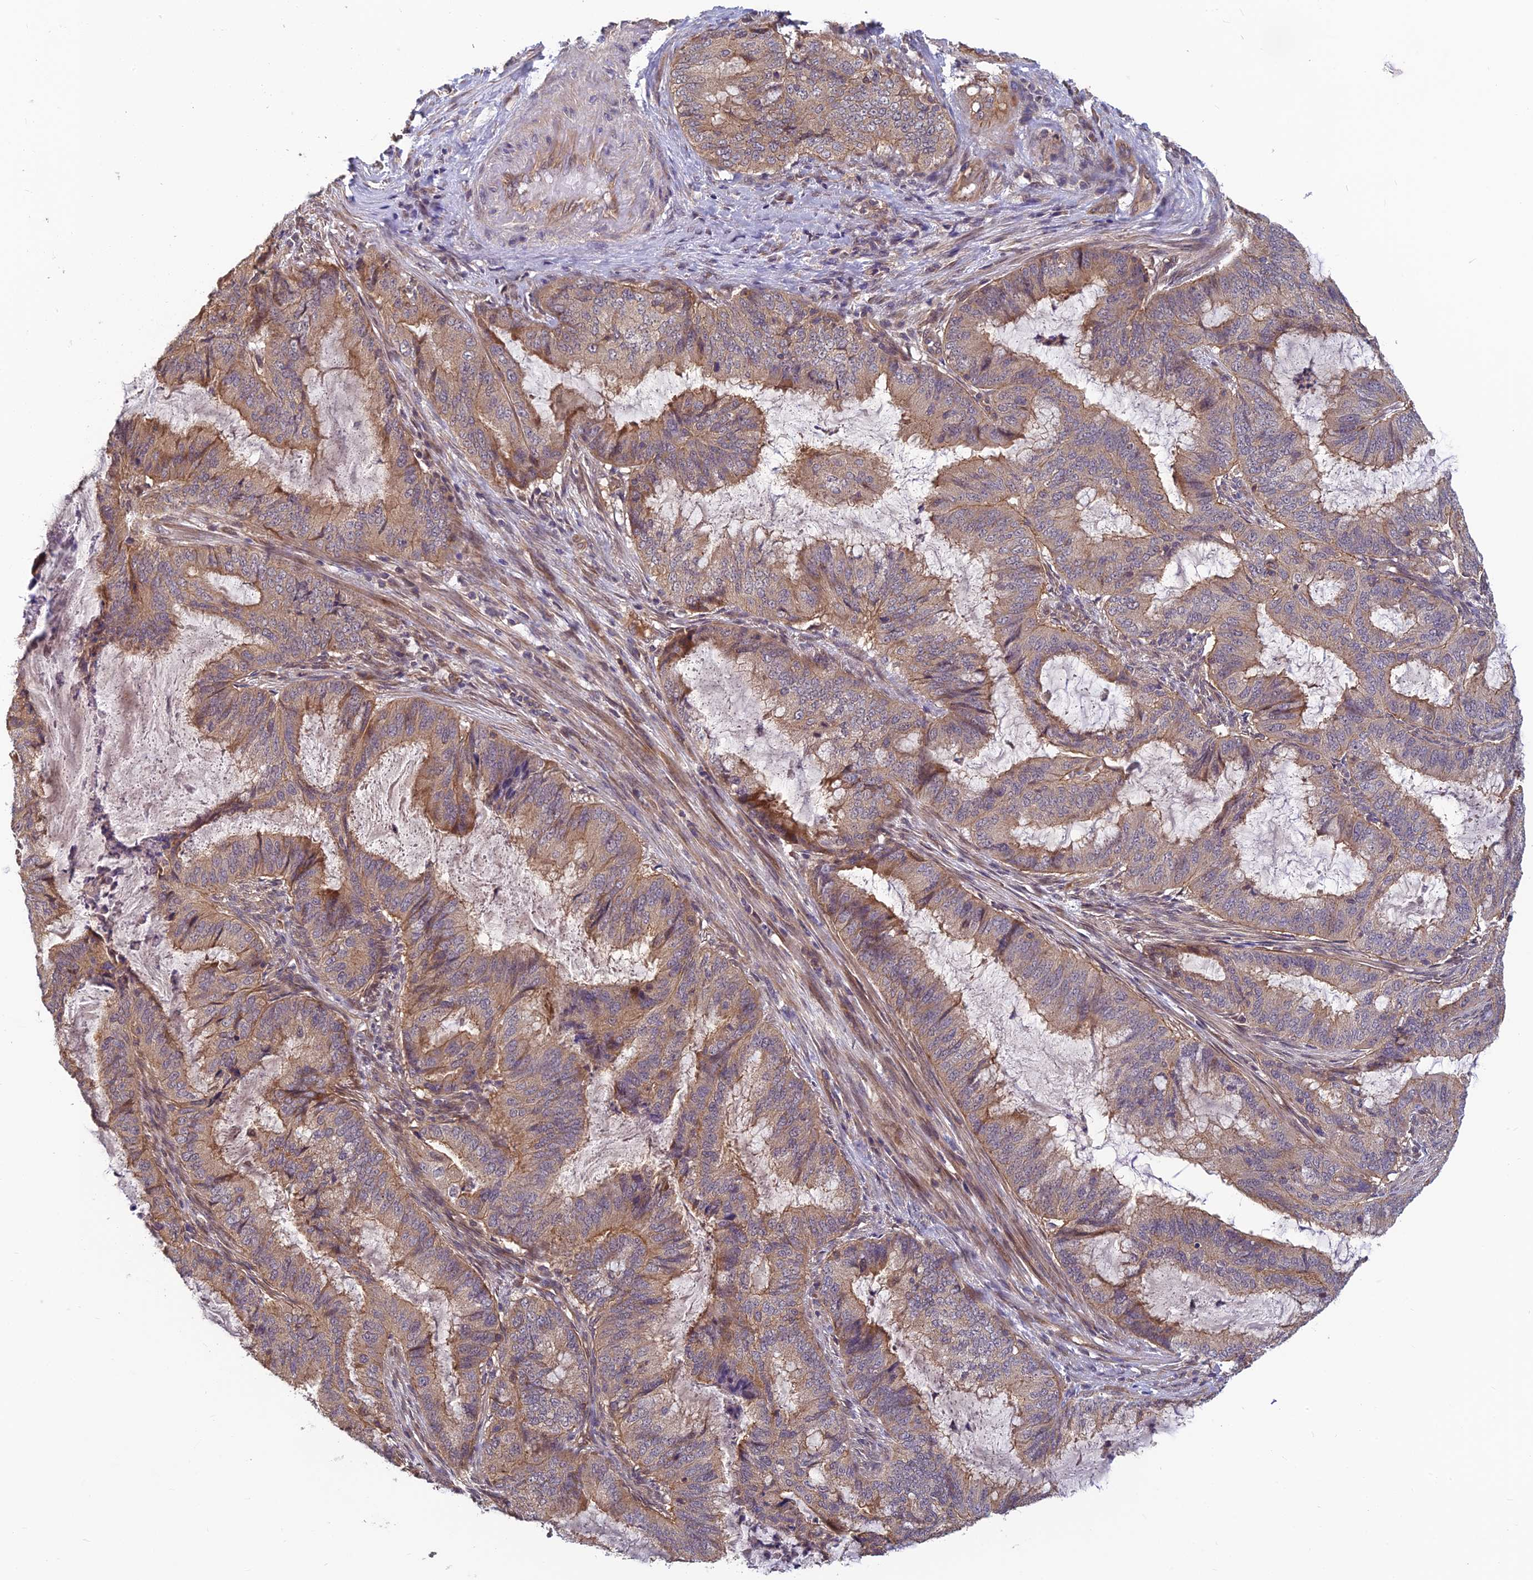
{"staining": {"intensity": "moderate", "quantity": ">75%", "location": "cytoplasmic/membranous"}, "tissue": "endometrial cancer", "cell_type": "Tumor cells", "image_type": "cancer", "snomed": [{"axis": "morphology", "description": "Adenocarcinoma, NOS"}, {"axis": "topography", "description": "Endometrium"}], "caption": "Endometrial cancer (adenocarcinoma) tissue reveals moderate cytoplasmic/membranous positivity in about >75% of tumor cells Using DAB (3,3'-diaminobenzidine) (brown) and hematoxylin (blue) stains, captured at high magnification using brightfield microscopy.", "gene": "PIKFYVE", "patient": {"sex": "female", "age": 51}}